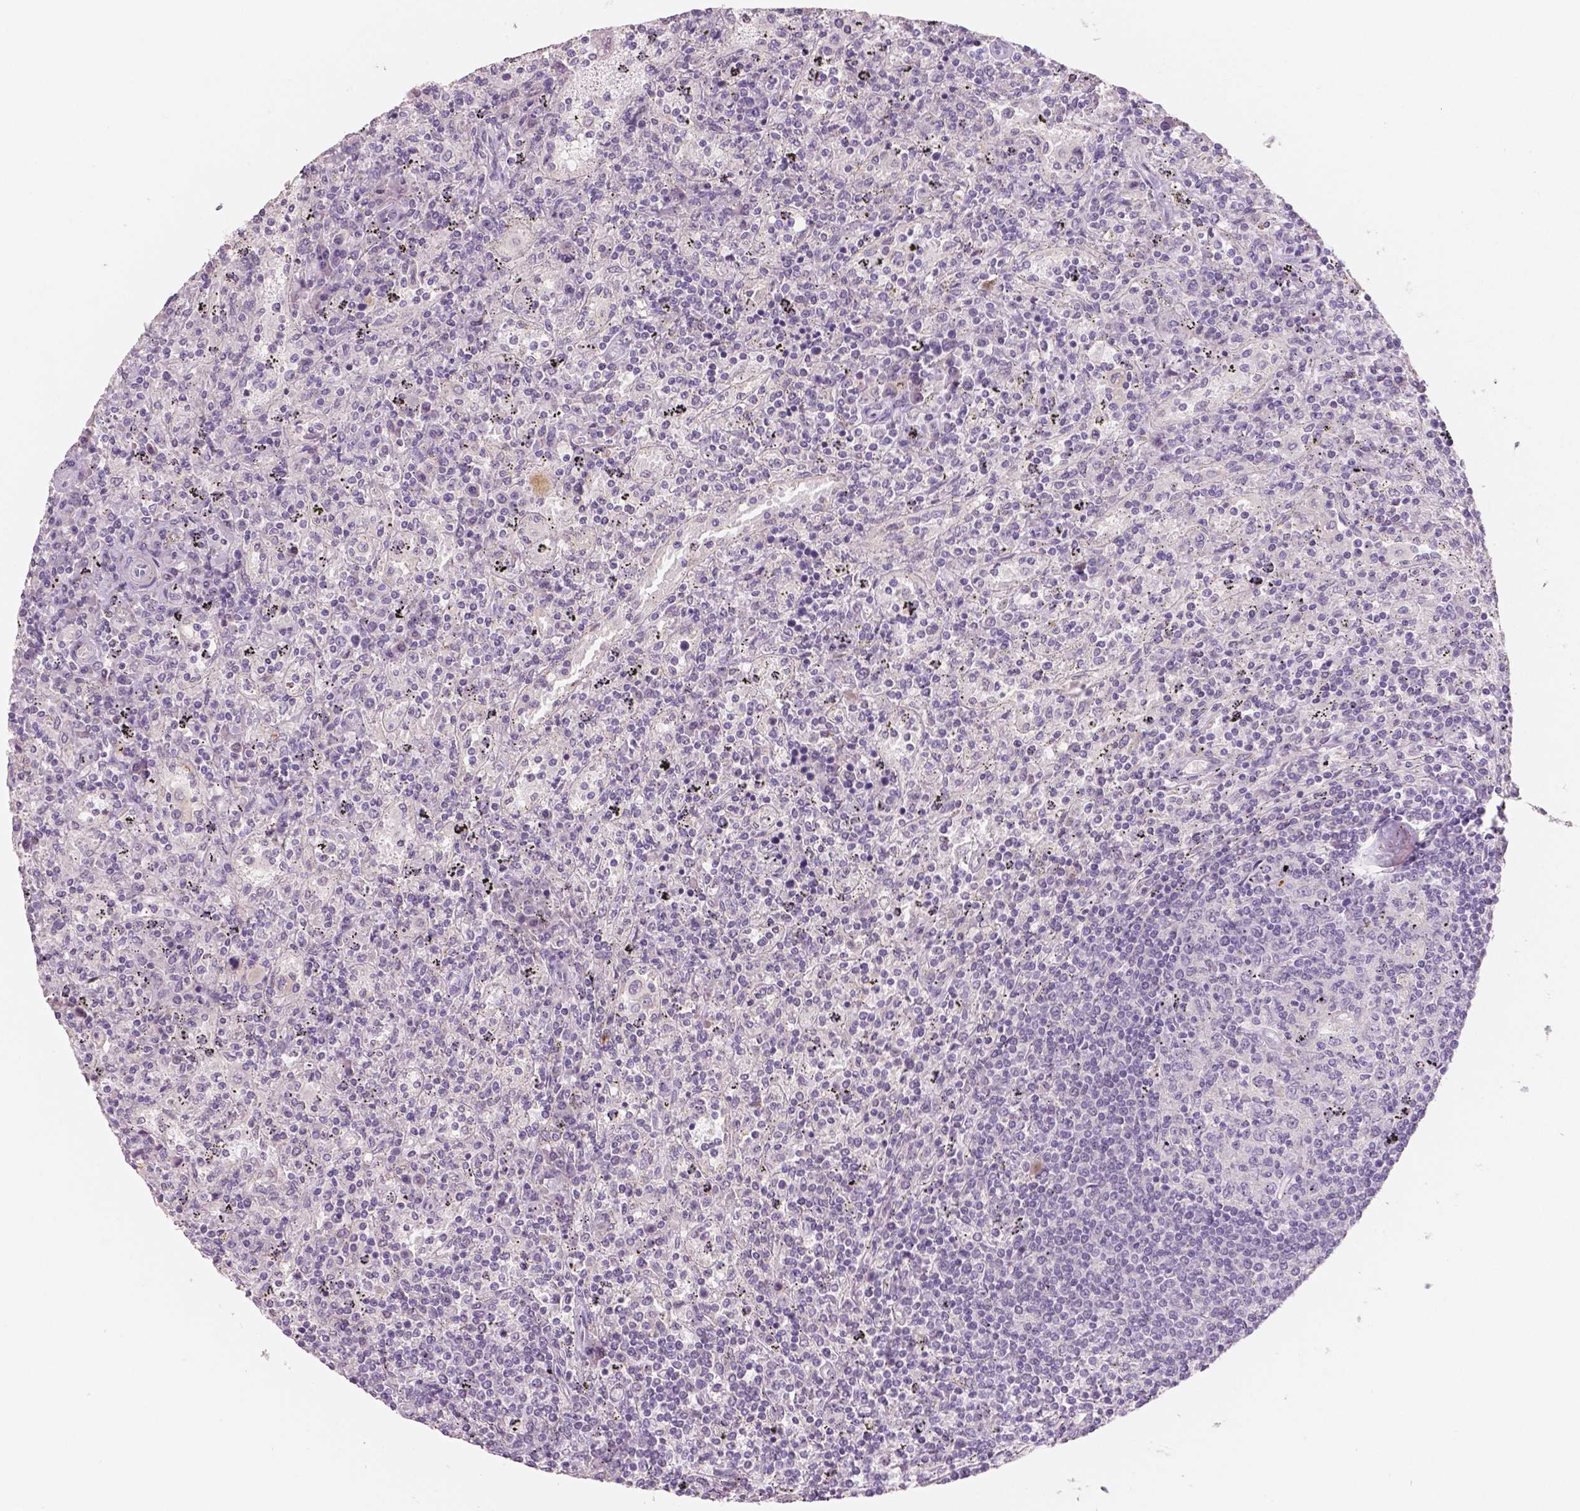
{"staining": {"intensity": "negative", "quantity": "none", "location": "none"}, "tissue": "lymphoma", "cell_type": "Tumor cells", "image_type": "cancer", "snomed": [{"axis": "morphology", "description": "Malignant lymphoma, non-Hodgkin's type, Low grade"}, {"axis": "topography", "description": "Spleen"}], "caption": "The immunohistochemistry micrograph has no significant positivity in tumor cells of lymphoma tissue.", "gene": "APOA4", "patient": {"sex": "male", "age": 62}}